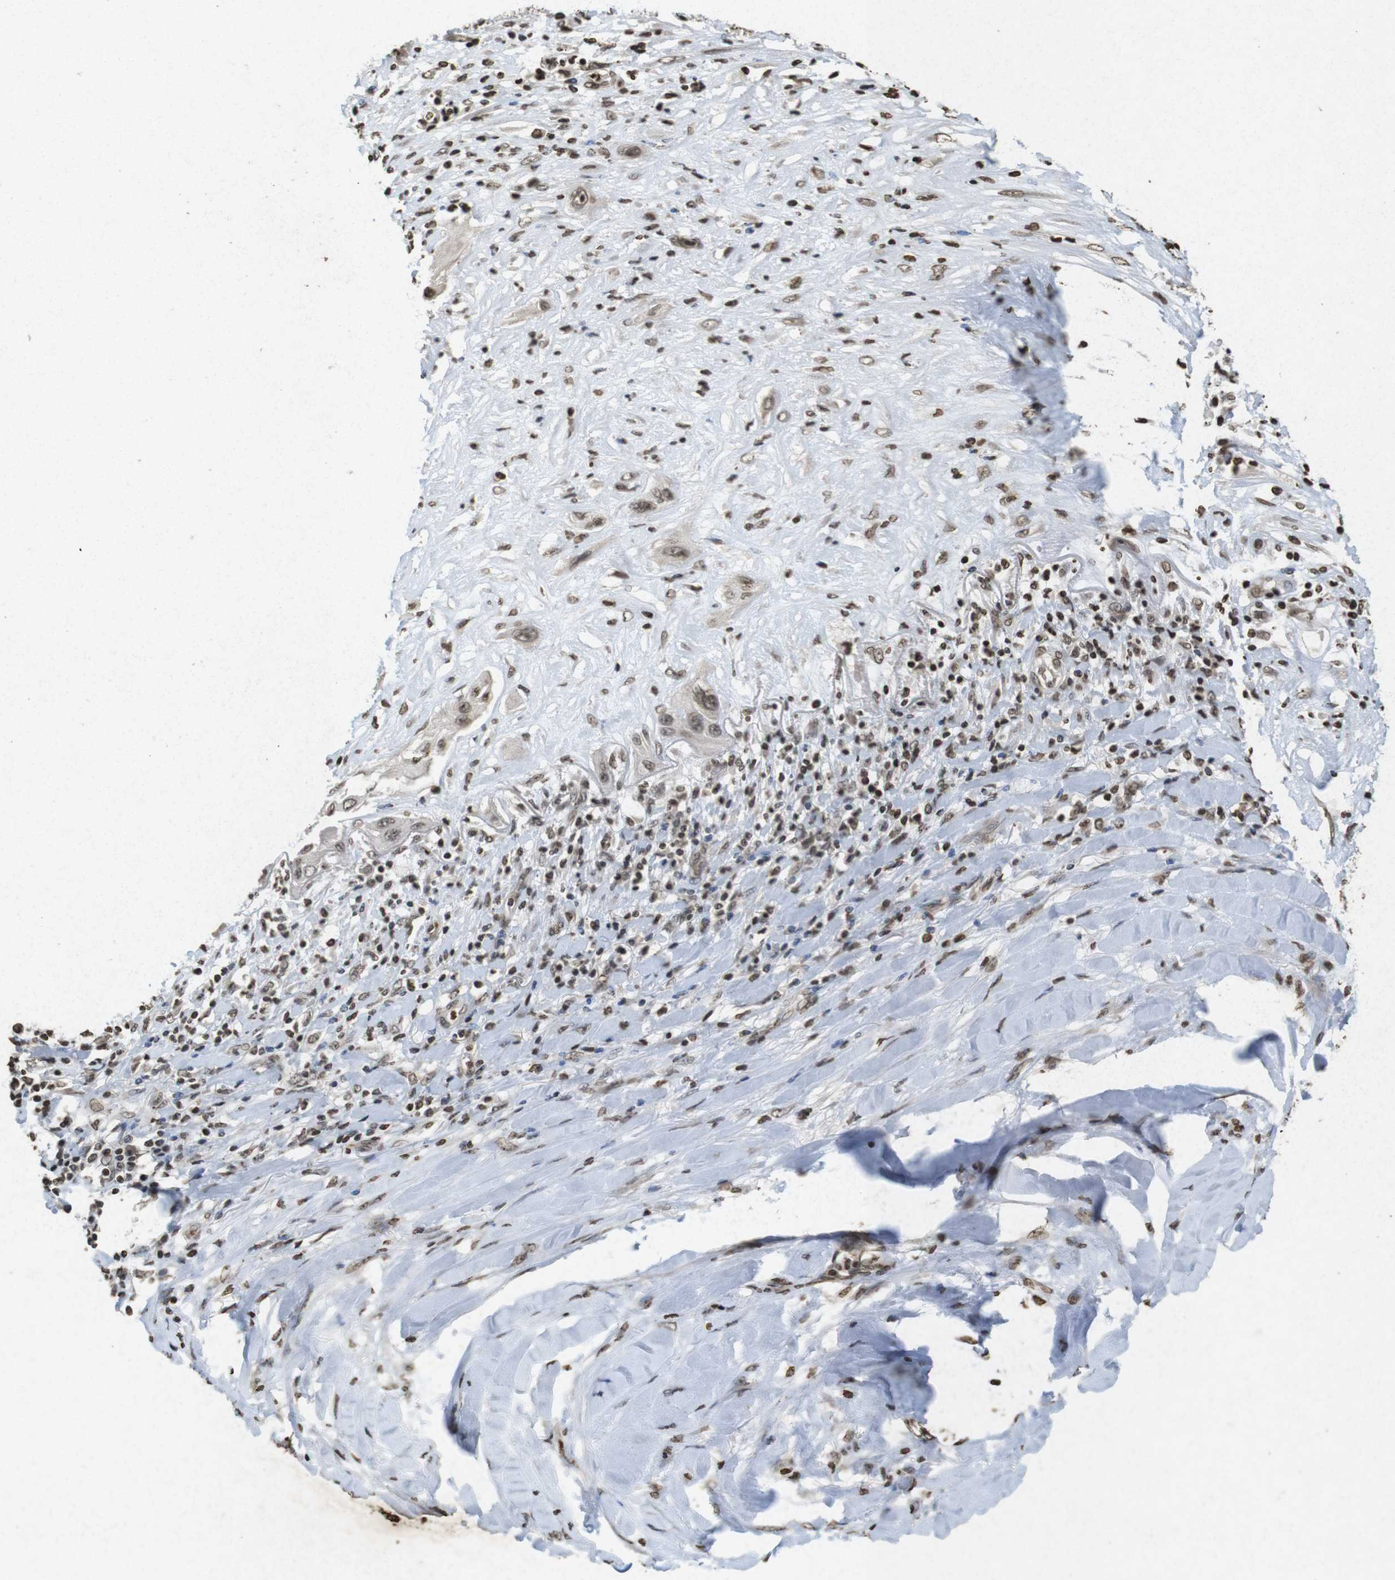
{"staining": {"intensity": "moderate", "quantity": ">75%", "location": "cytoplasmic/membranous,nuclear"}, "tissue": "lung cancer", "cell_type": "Tumor cells", "image_type": "cancer", "snomed": [{"axis": "morphology", "description": "Squamous cell carcinoma, NOS"}, {"axis": "topography", "description": "Lung"}], "caption": "Brown immunohistochemical staining in human lung cancer (squamous cell carcinoma) reveals moderate cytoplasmic/membranous and nuclear positivity in approximately >75% of tumor cells.", "gene": "FOXA3", "patient": {"sex": "female", "age": 47}}